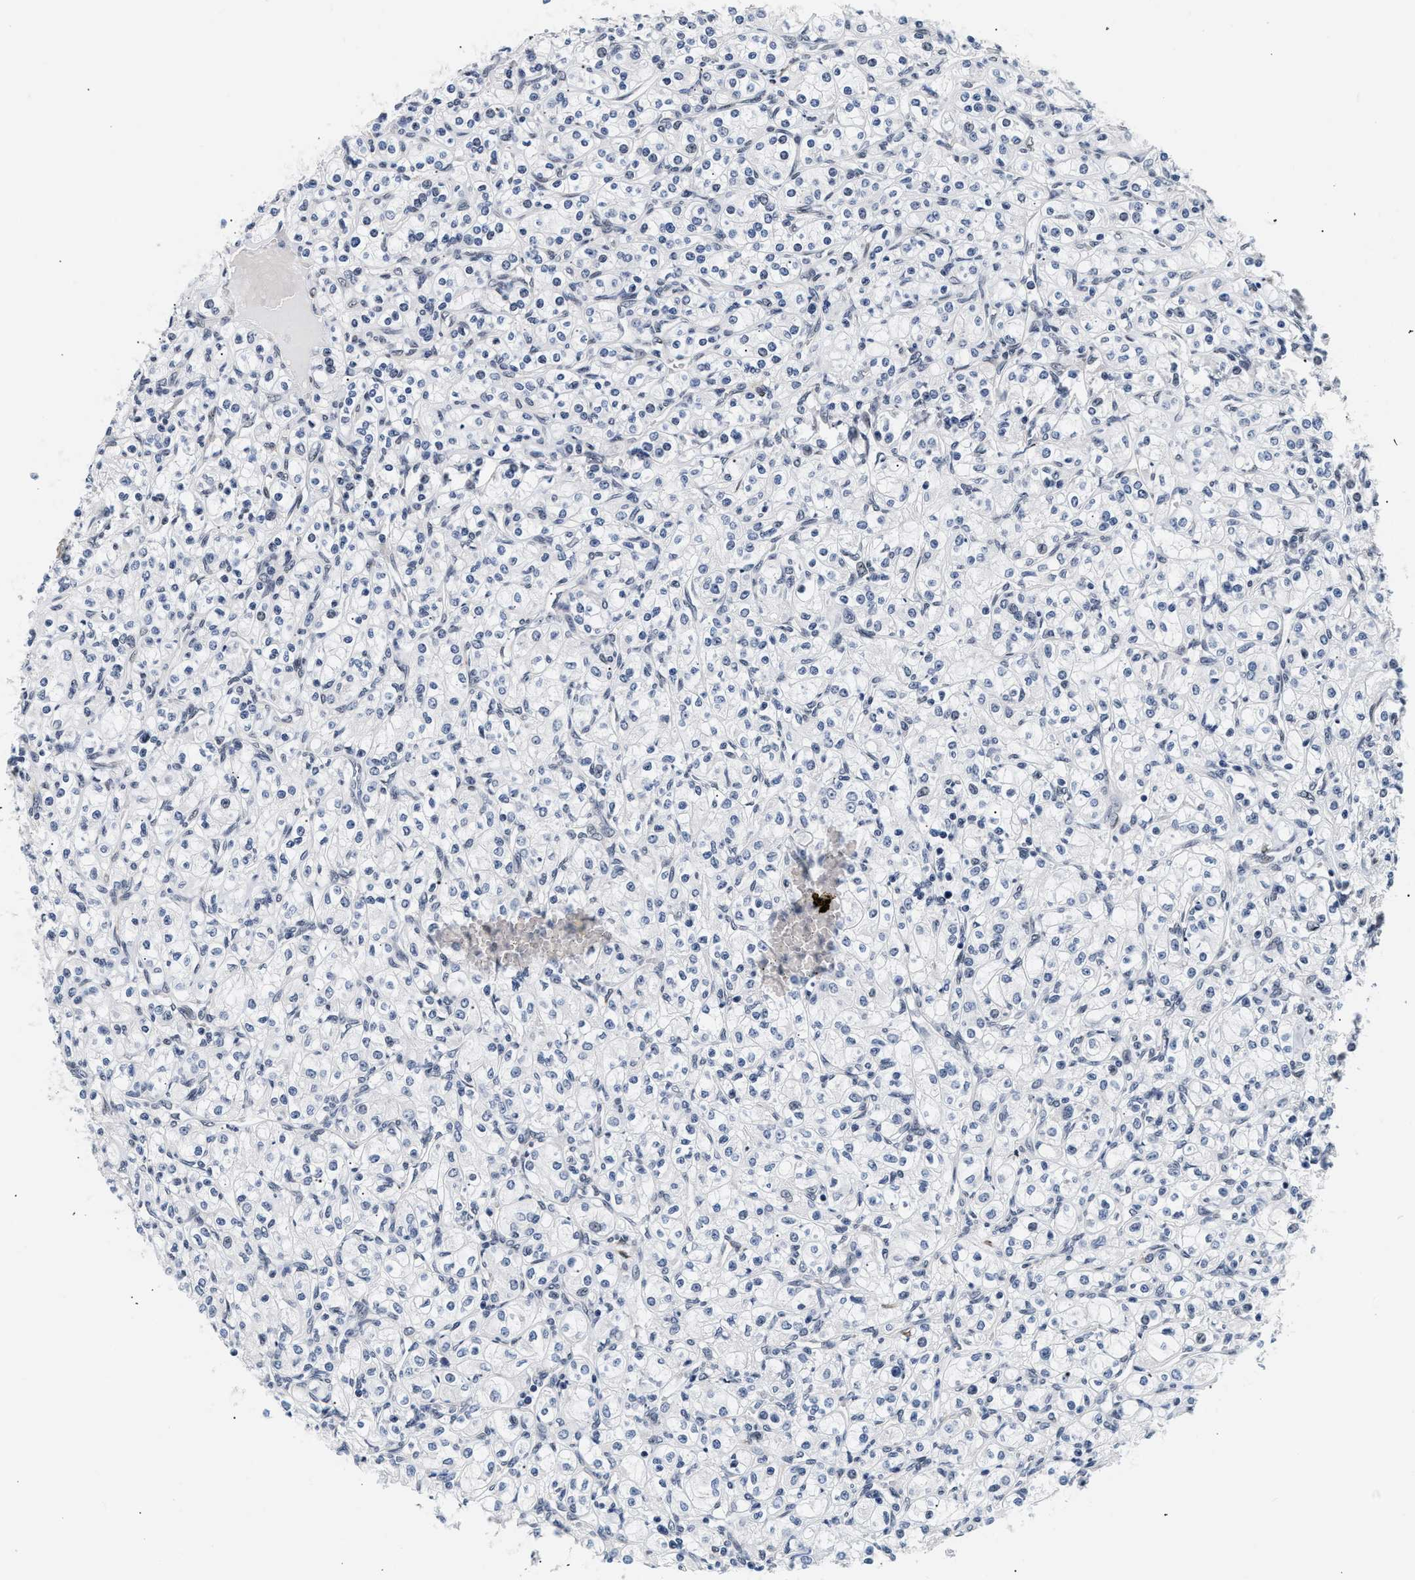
{"staining": {"intensity": "negative", "quantity": "none", "location": "none"}, "tissue": "renal cancer", "cell_type": "Tumor cells", "image_type": "cancer", "snomed": [{"axis": "morphology", "description": "Adenocarcinoma, NOS"}, {"axis": "topography", "description": "Kidney"}], "caption": "Immunohistochemistry photomicrograph of renal adenocarcinoma stained for a protein (brown), which shows no staining in tumor cells.", "gene": "THOC1", "patient": {"sex": "male", "age": 77}}